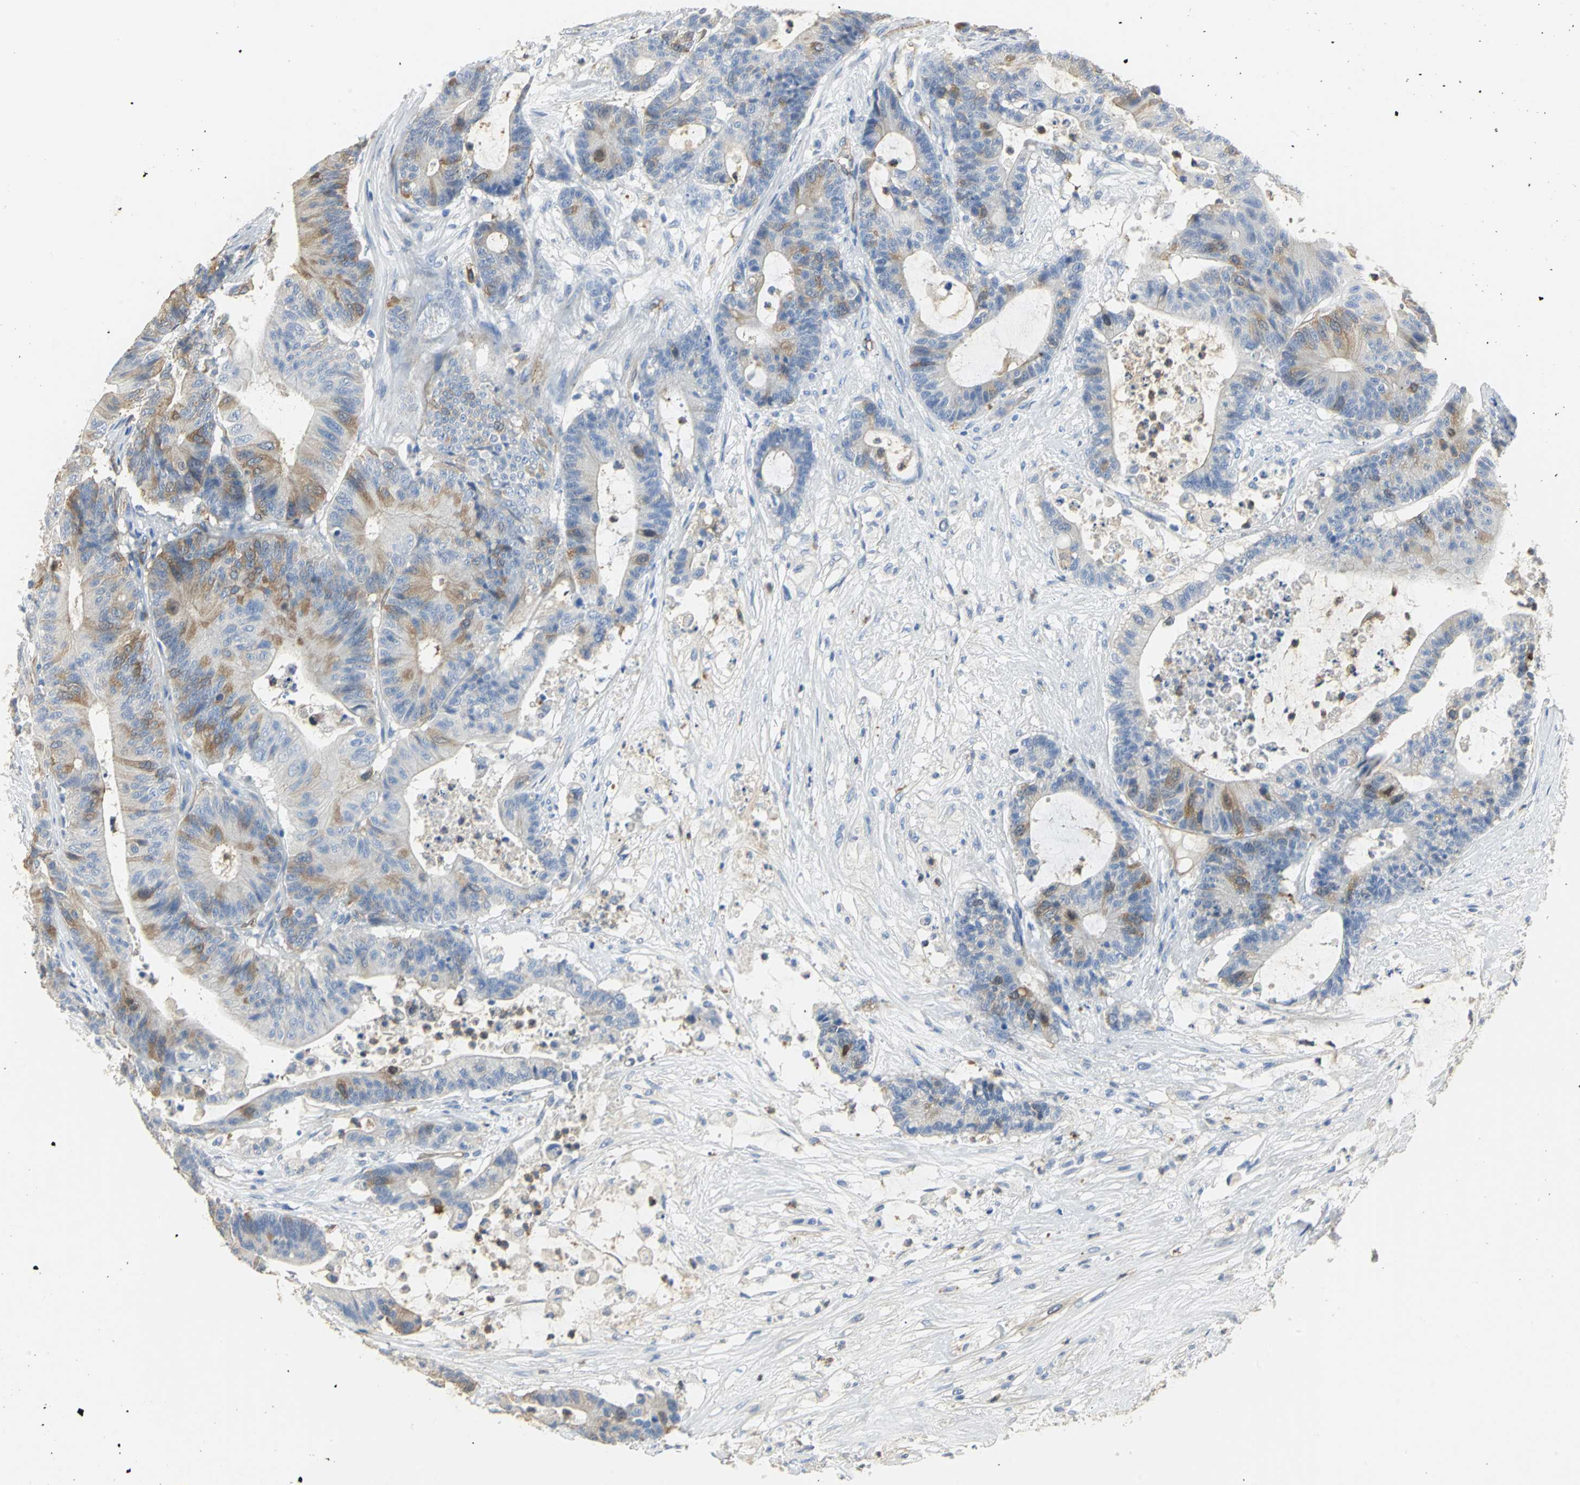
{"staining": {"intensity": "moderate", "quantity": "<25%", "location": "cytoplasmic/membranous"}, "tissue": "colorectal cancer", "cell_type": "Tumor cells", "image_type": "cancer", "snomed": [{"axis": "morphology", "description": "Adenocarcinoma, NOS"}, {"axis": "topography", "description": "Colon"}], "caption": "About <25% of tumor cells in colorectal cancer (adenocarcinoma) exhibit moderate cytoplasmic/membranous protein positivity as visualized by brown immunohistochemical staining.", "gene": "DLGAP5", "patient": {"sex": "female", "age": 84}}